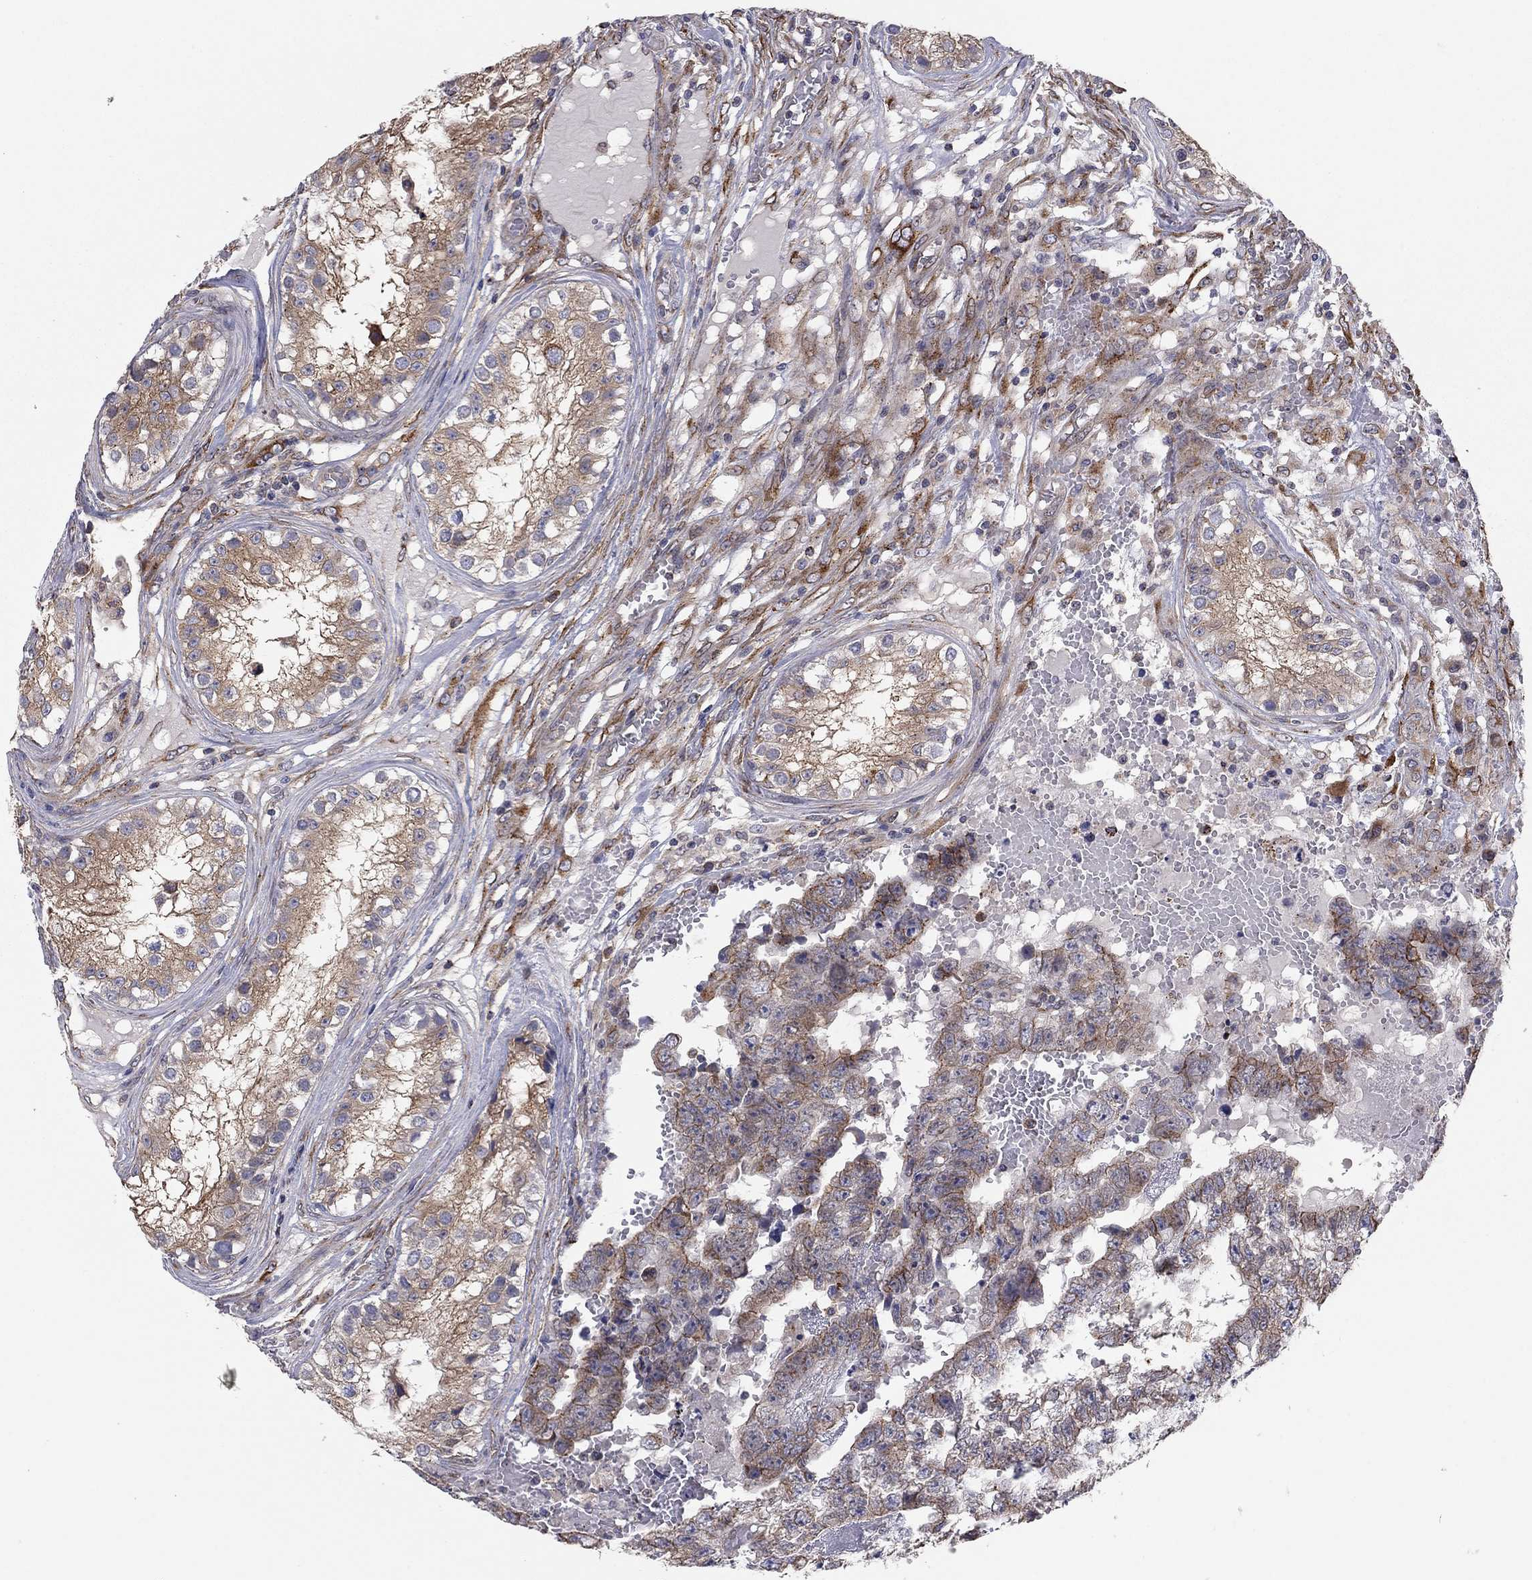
{"staining": {"intensity": "moderate", "quantity": "<25%", "location": "cytoplasmic/membranous"}, "tissue": "testis cancer", "cell_type": "Tumor cells", "image_type": "cancer", "snomed": [{"axis": "morphology", "description": "Carcinoma, Embryonal, NOS"}, {"axis": "topography", "description": "Testis"}], "caption": "Immunohistochemistry image of human embryonal carcinoma (testis) stained for a protein (brown), which displays low levels of moderate cytoplasmic/membranous expression in about <25% of tumor cells.", "gene": "YIF1A", "patient": {"sex": "male", "age": 25}}